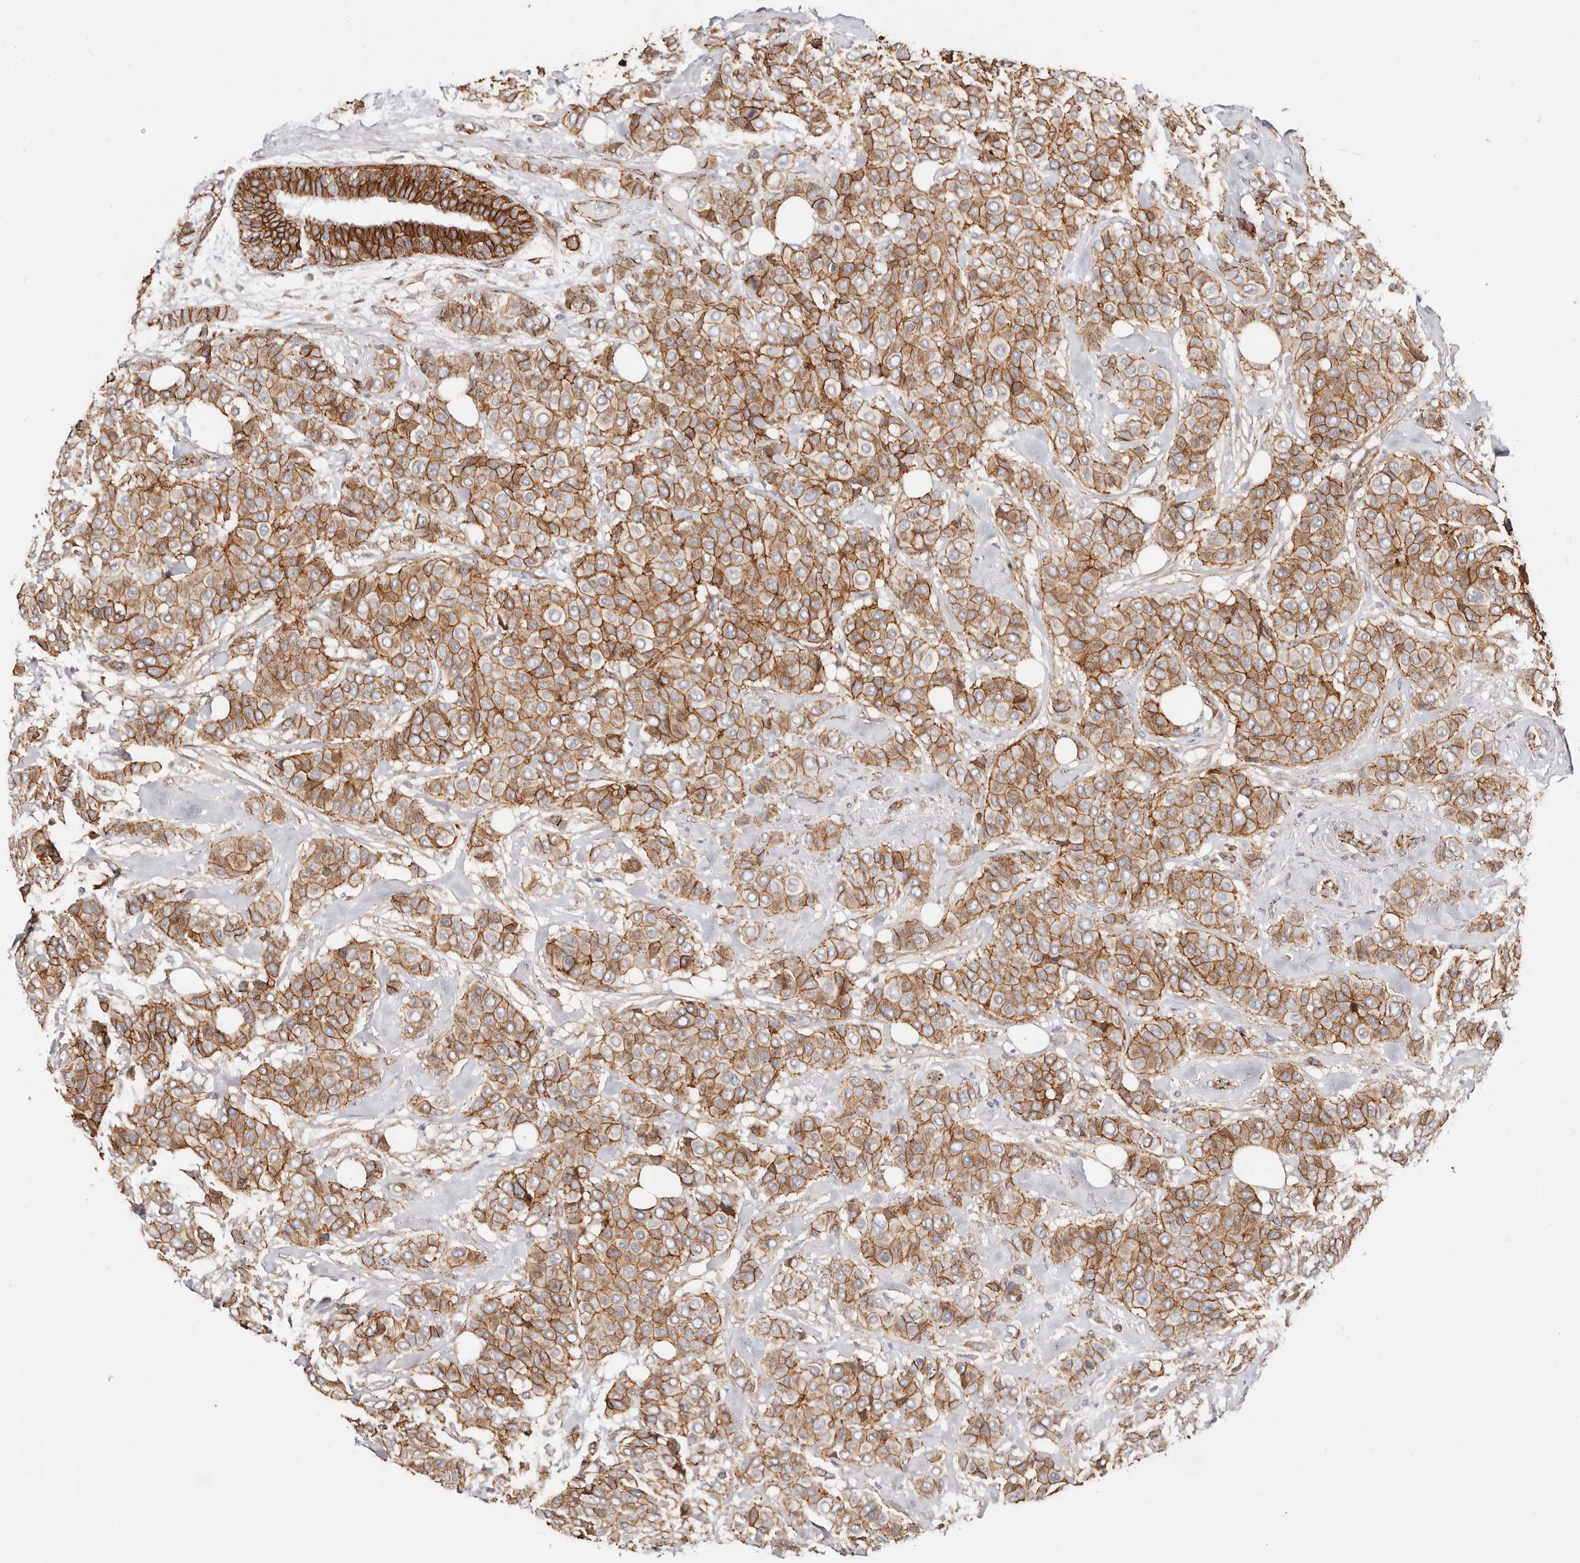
{"staining": {"intensity": "moderate", "quantity": ">75%", "location": "cytoplasmic/membranous"}, "tissue": "breast cancer", "cell_type": "Tumor cells", "image_type": "cancer", "snomed": [{"axis": "morphology", "description": "Lobular carcinoma"}, {"axis": "topography", "description": "Breast"}], "caption": "This micrograph demonstrates breast cancer (lobular carcinoma) stained with IHC to label a protein in brown. The cytoplasmic/membranous of tumor cells show moderate positivity for the protein. Nuclei are counter-stained blue.", "gene": "CTNNB1", "patient": {"sex": "female", "age": 51}}